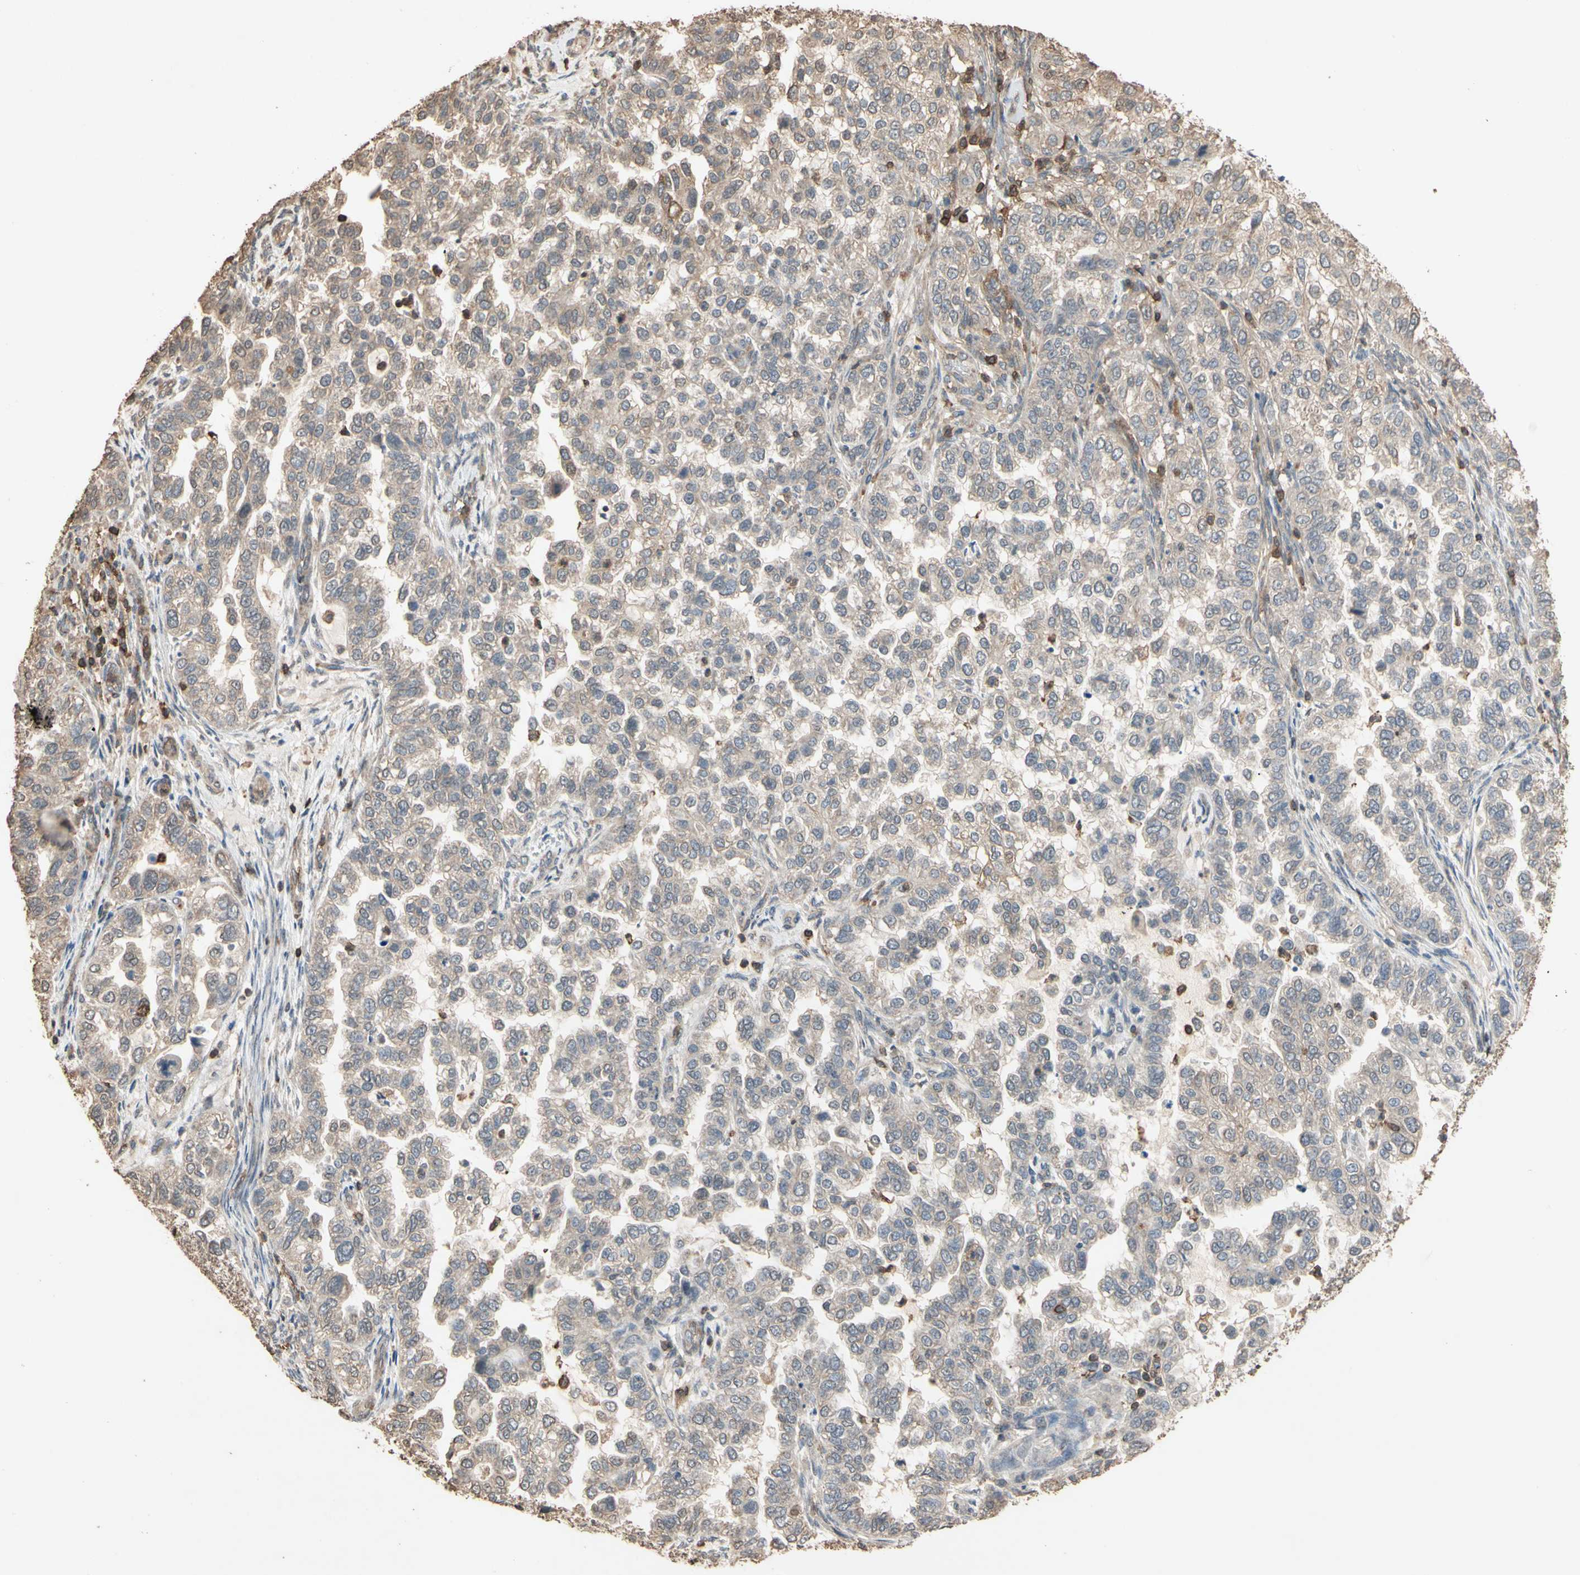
{"staining": {"intensity": "weak", "quantity": ">75%", "location": "cytoplasmic/membranous"}, "tissue": "endometrial cancer", "cell_type": "Tumor cells", "image_type": "cancer", "snomed": [{"axis": "morphology", "description": "Adenocarcinoma, NOS"}, {"axis": "topography", "description": "Endometrium"}], "caption": "A high-resolution histopathology image shows immunohistochemistry staining of endometrial cancer, which reveals weak cytoplasmic/membranous expression in about >75% of tumor cells.", "gene": "MAP3K10", "patient": {"sex": "female", "age": 85}}